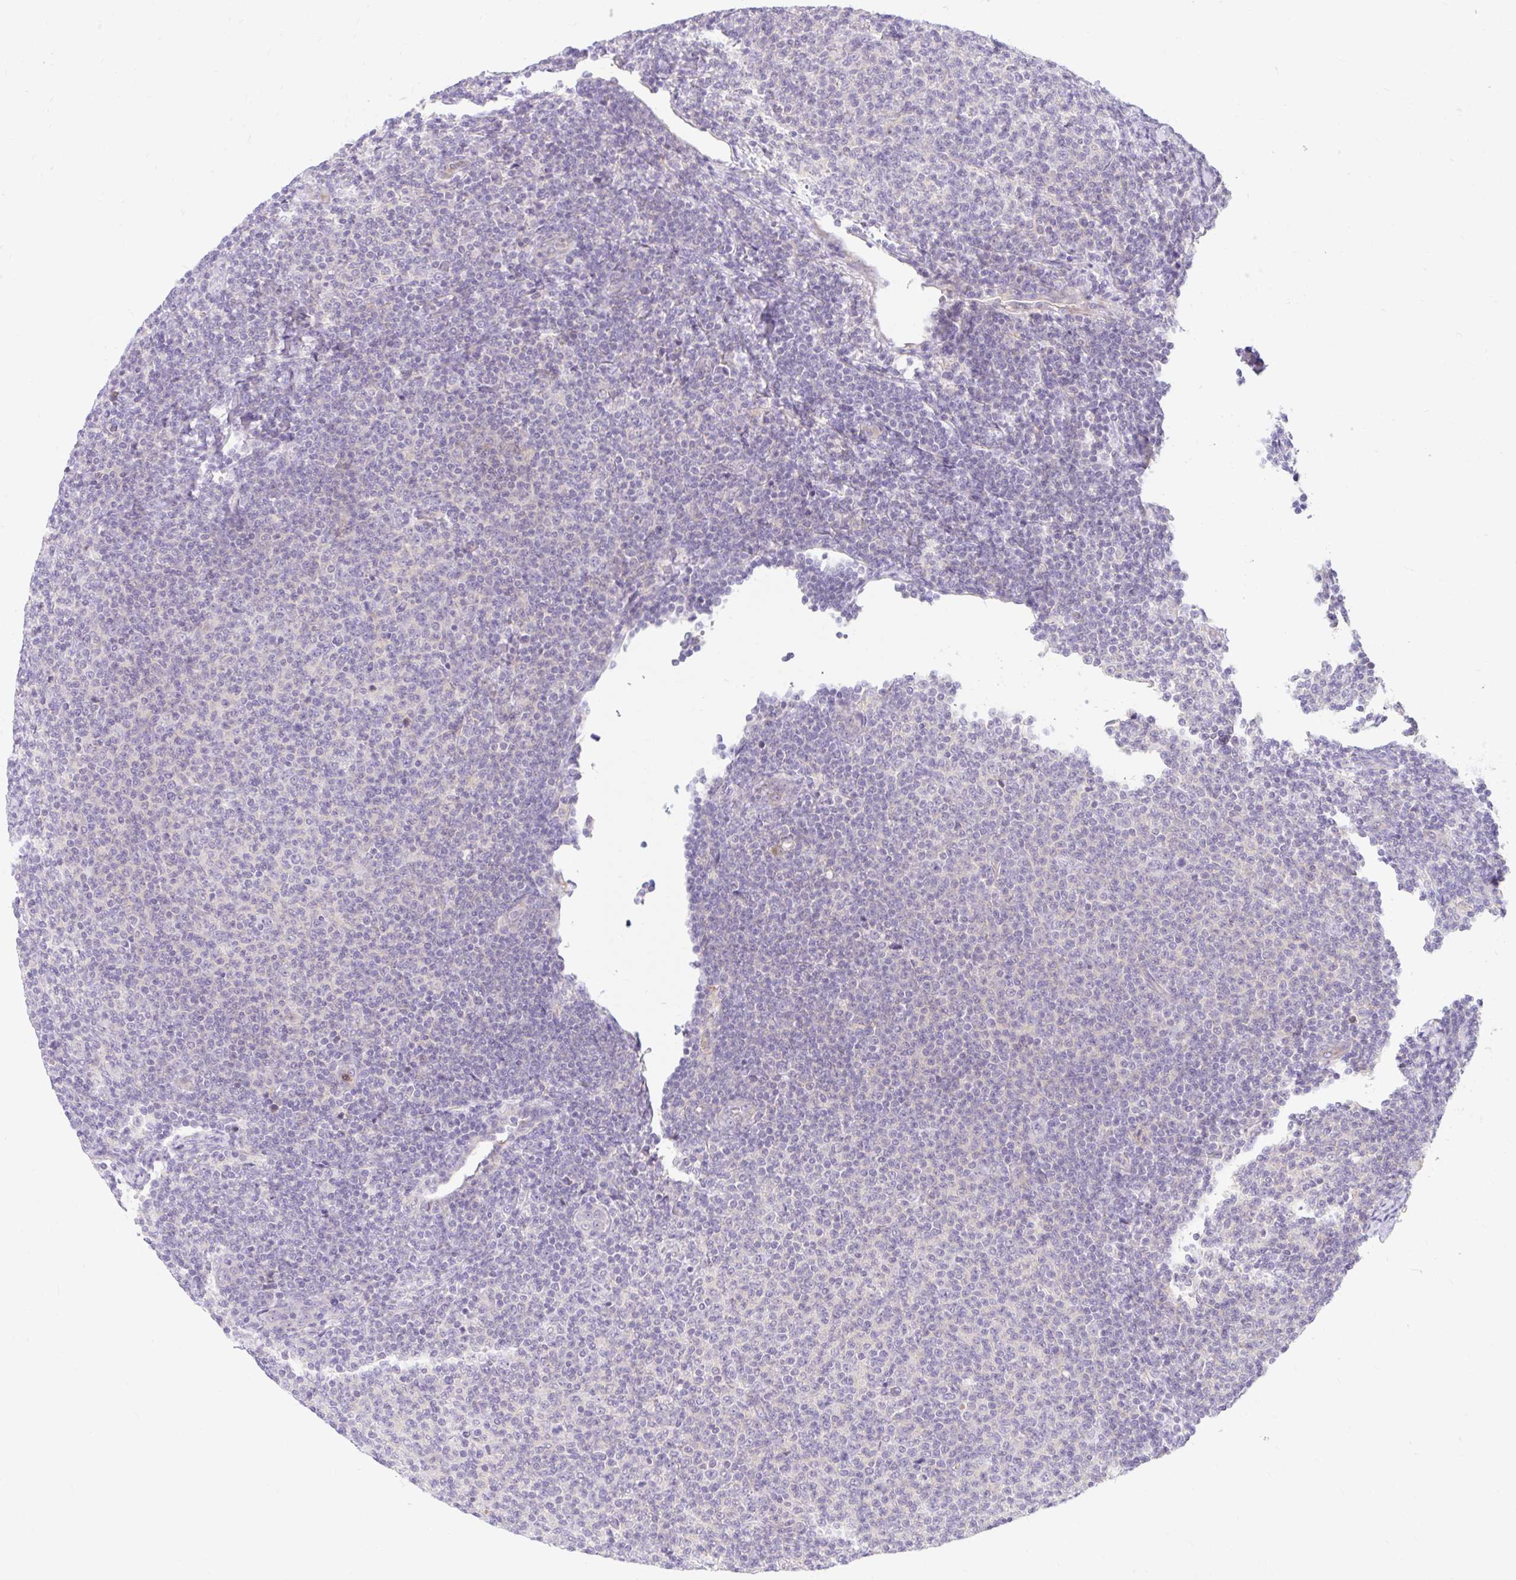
{"staining": {"intensity": "negative", "quantity": "none", "location": "none"}, "tissue": "lymphoma", "cell_type": "Tumor cells", "image_type": "cancer", "snomed": [{"axis": "morphology", "description": "Malignant lymphoma, non-Hodgkin's type, Low grade"}, {"axis": "topography", "description": "Lymph node"}], "caption": "The photomicrograph shows no staining of tumor cells in low-grade malignant lymphoma, non-Hodgkin's type.", "gene": "SLC28A1", "patient": {"sex": "male", "age": 66}}